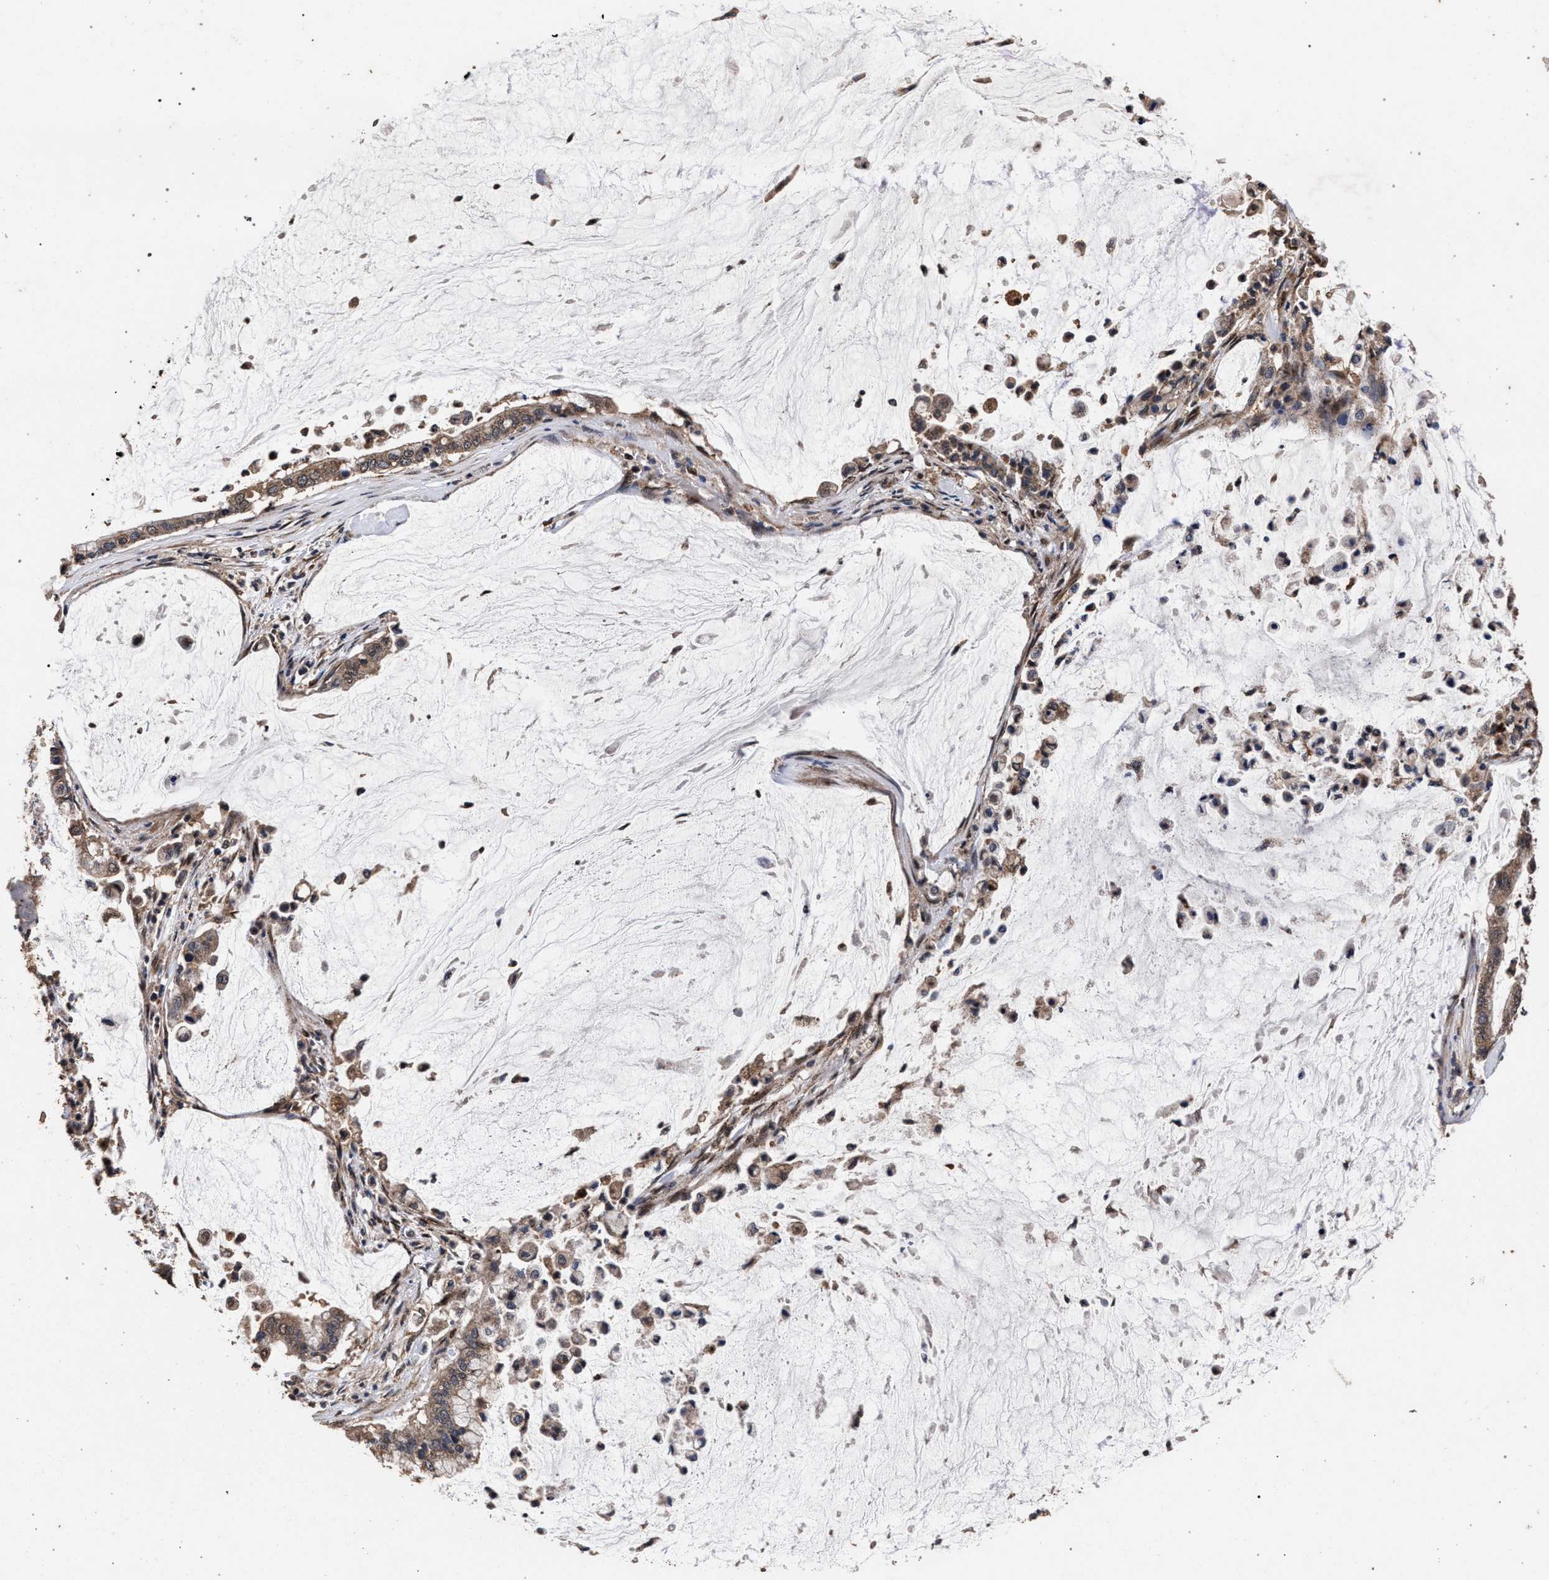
{"staining": {"intensity": "moderate", "quantity": ">75%", "location": "cytoplasmic/membranous"}, "tissue": "pancreatic cancer", "cell_type": "Tumor cells", "image_type": "cancer", "snomed": [{"axis": "morphology", "description": "Adenocarcinoma, NOS"}, {"axis": "topography", "description": "Pancreas"}], "caption": "IHC of pancreatic cancer reveals medium levels of moderate cytoplasmic/membranous expression in approximately >75% of tumor cells.", "gene": "ACOX1", "patient": {"sex": "male", "age": 41}}